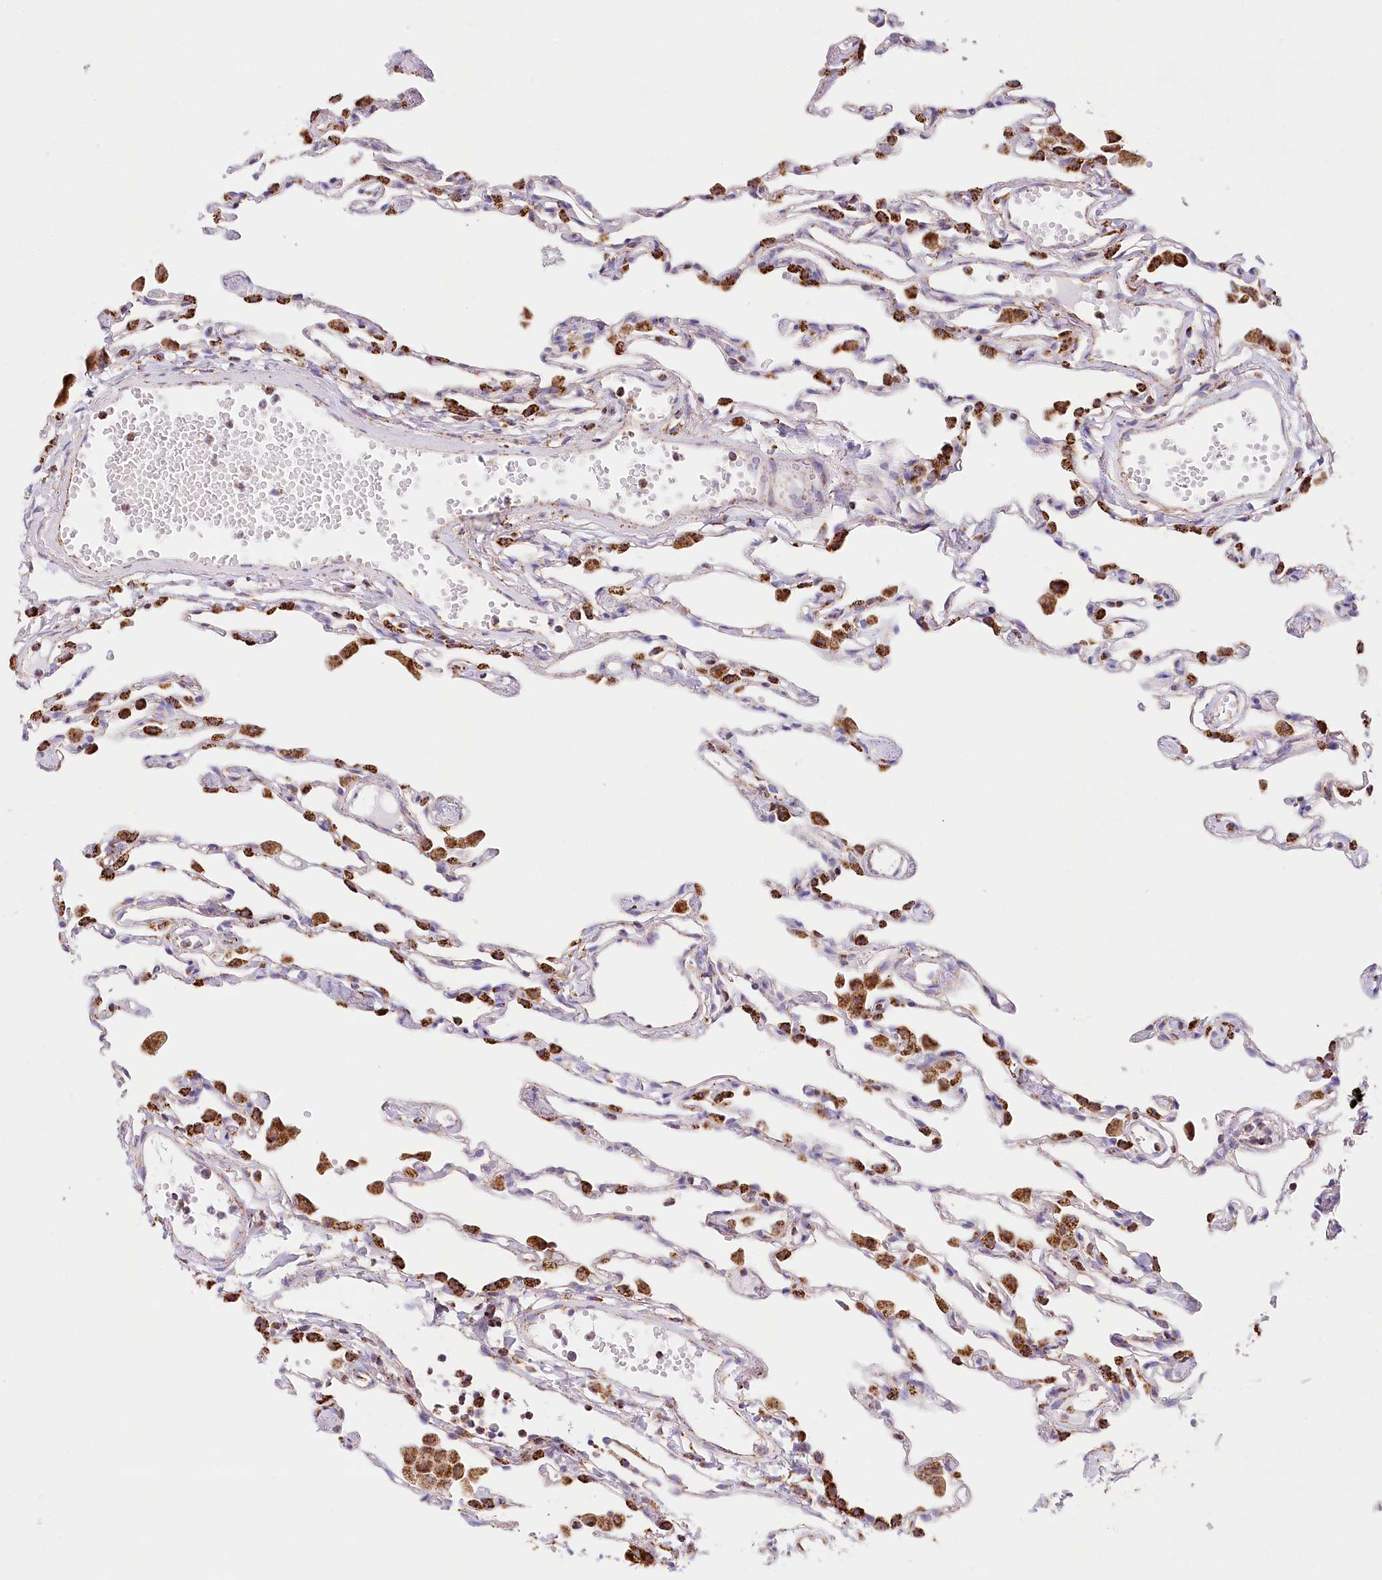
{"staining": {"intensity": "strong", "quantity": "<25%", "location": "cytoplasmic/membranous"}, "tissue": "lung", "cell_type": "Alveolar cells", "image_type": "normal", "snomed": [{"axis": "morphology", "description": "Normal tissue, NOS"}, {"axis": "topography", "description": "Lung"}], "caption": "Protein expression analysis of benign lung demonstrates strong cytoplasmic/membranous staining in approximately <25% of alveolar cells. Immunohistochemistry (ihc) stains the protein of interest in brown and the nuclei are stained blue.", "gene": "LSS", "patient": {"sex": "female", "age": 49}}